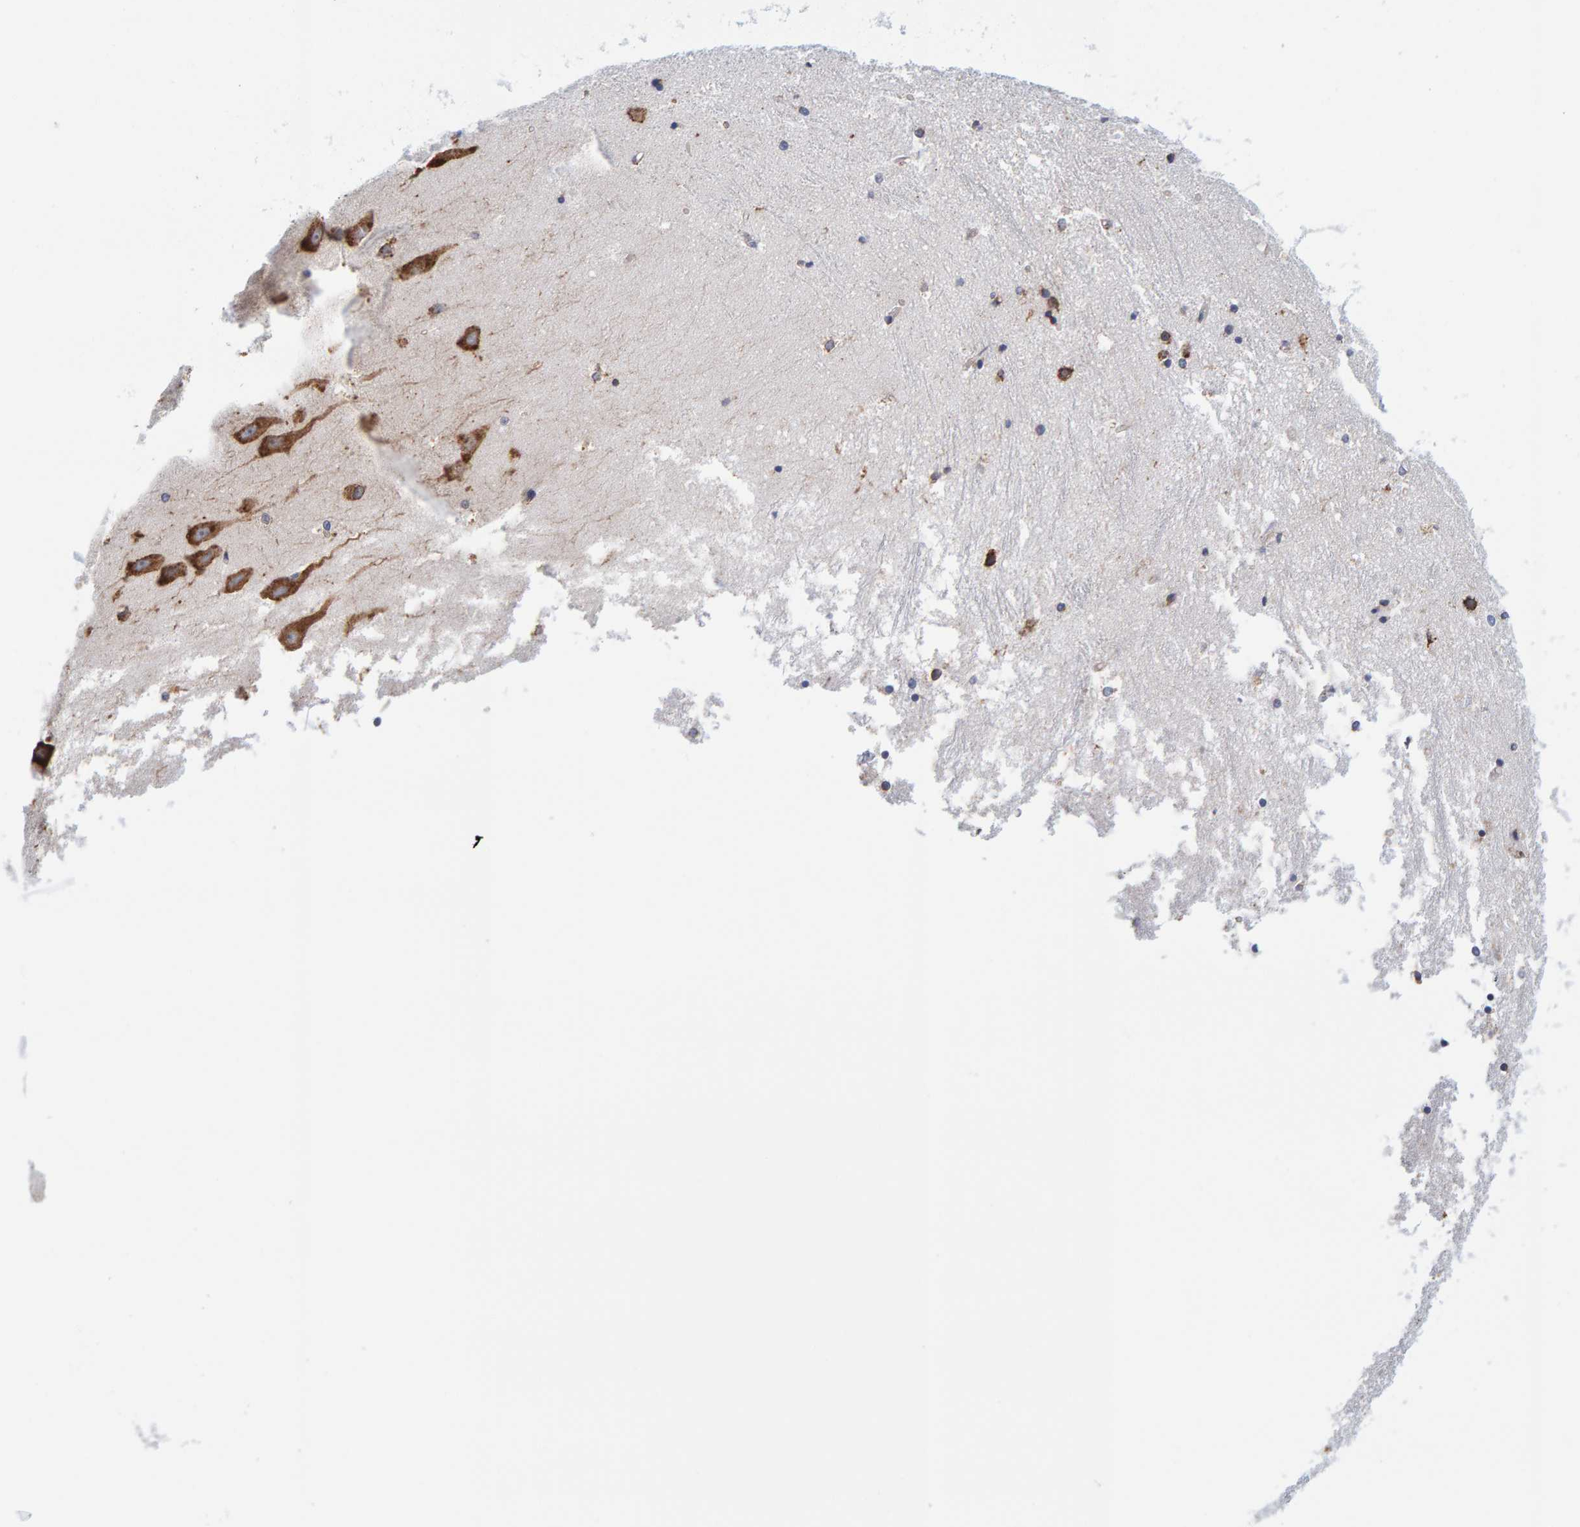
{"staining": {"intensity": "moderate", "quantity": "25%-75%", "location": "cytoplasmic/membranous"}, "tissue": "hippocampus", "cell_type": "Glial cells", "image_type": "normal", "snomed": [{"axis": "morphology", "description": "Normal tissue, NOS"}, {"axis": "topography", "description": "Hippocampus"}], "caption": "Moderate cytoplasmic/membranous staining for a protein is seen in about 25%-75% of glial cells of benign hippocampus using immunohistochemistry.", "gene": "SGPL1", "patient": {"sex": "male", "age": 45}}